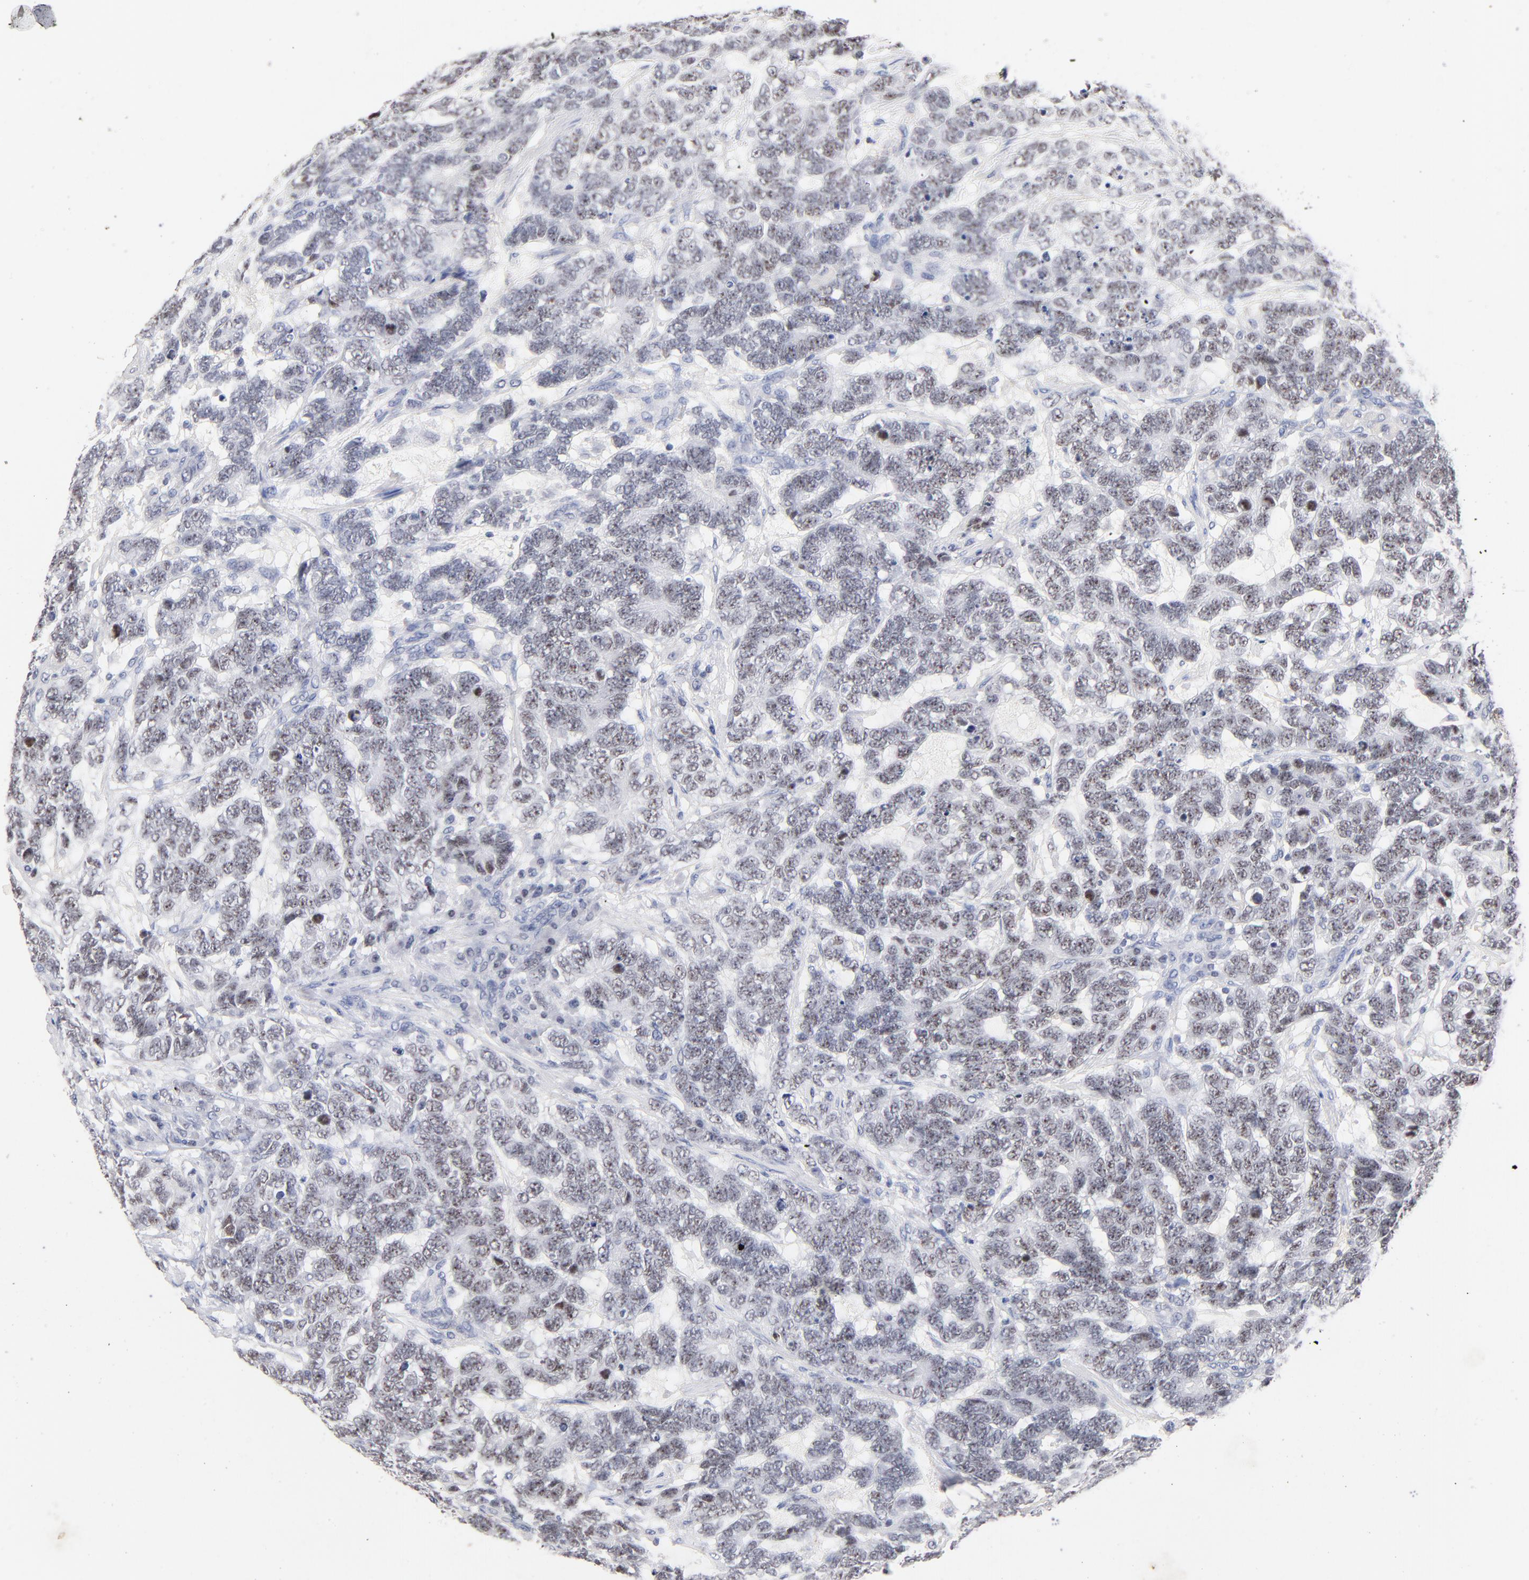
{"staining": {"intensity": "weak", "quantity": "25%-75%", "location": "nuclear"}, "tissue": "testis cancer", "cell_type": "Tumor cells", "image_type": "cancer", "snomed": [{"axis": "morphology", "description": "Carcinoma, Embryonal, NOS"}, {"axis": "topography", "description": "Testis"}], "caption": "Weak nuclear expression is seen in about 25%-75% of tumor cells in embryonal carcinoma (testis). (DAB IHC with brightfield microscopy, high magnification).", "gene": "ORC2", "patient": {"sex": "male", "age": 26}}